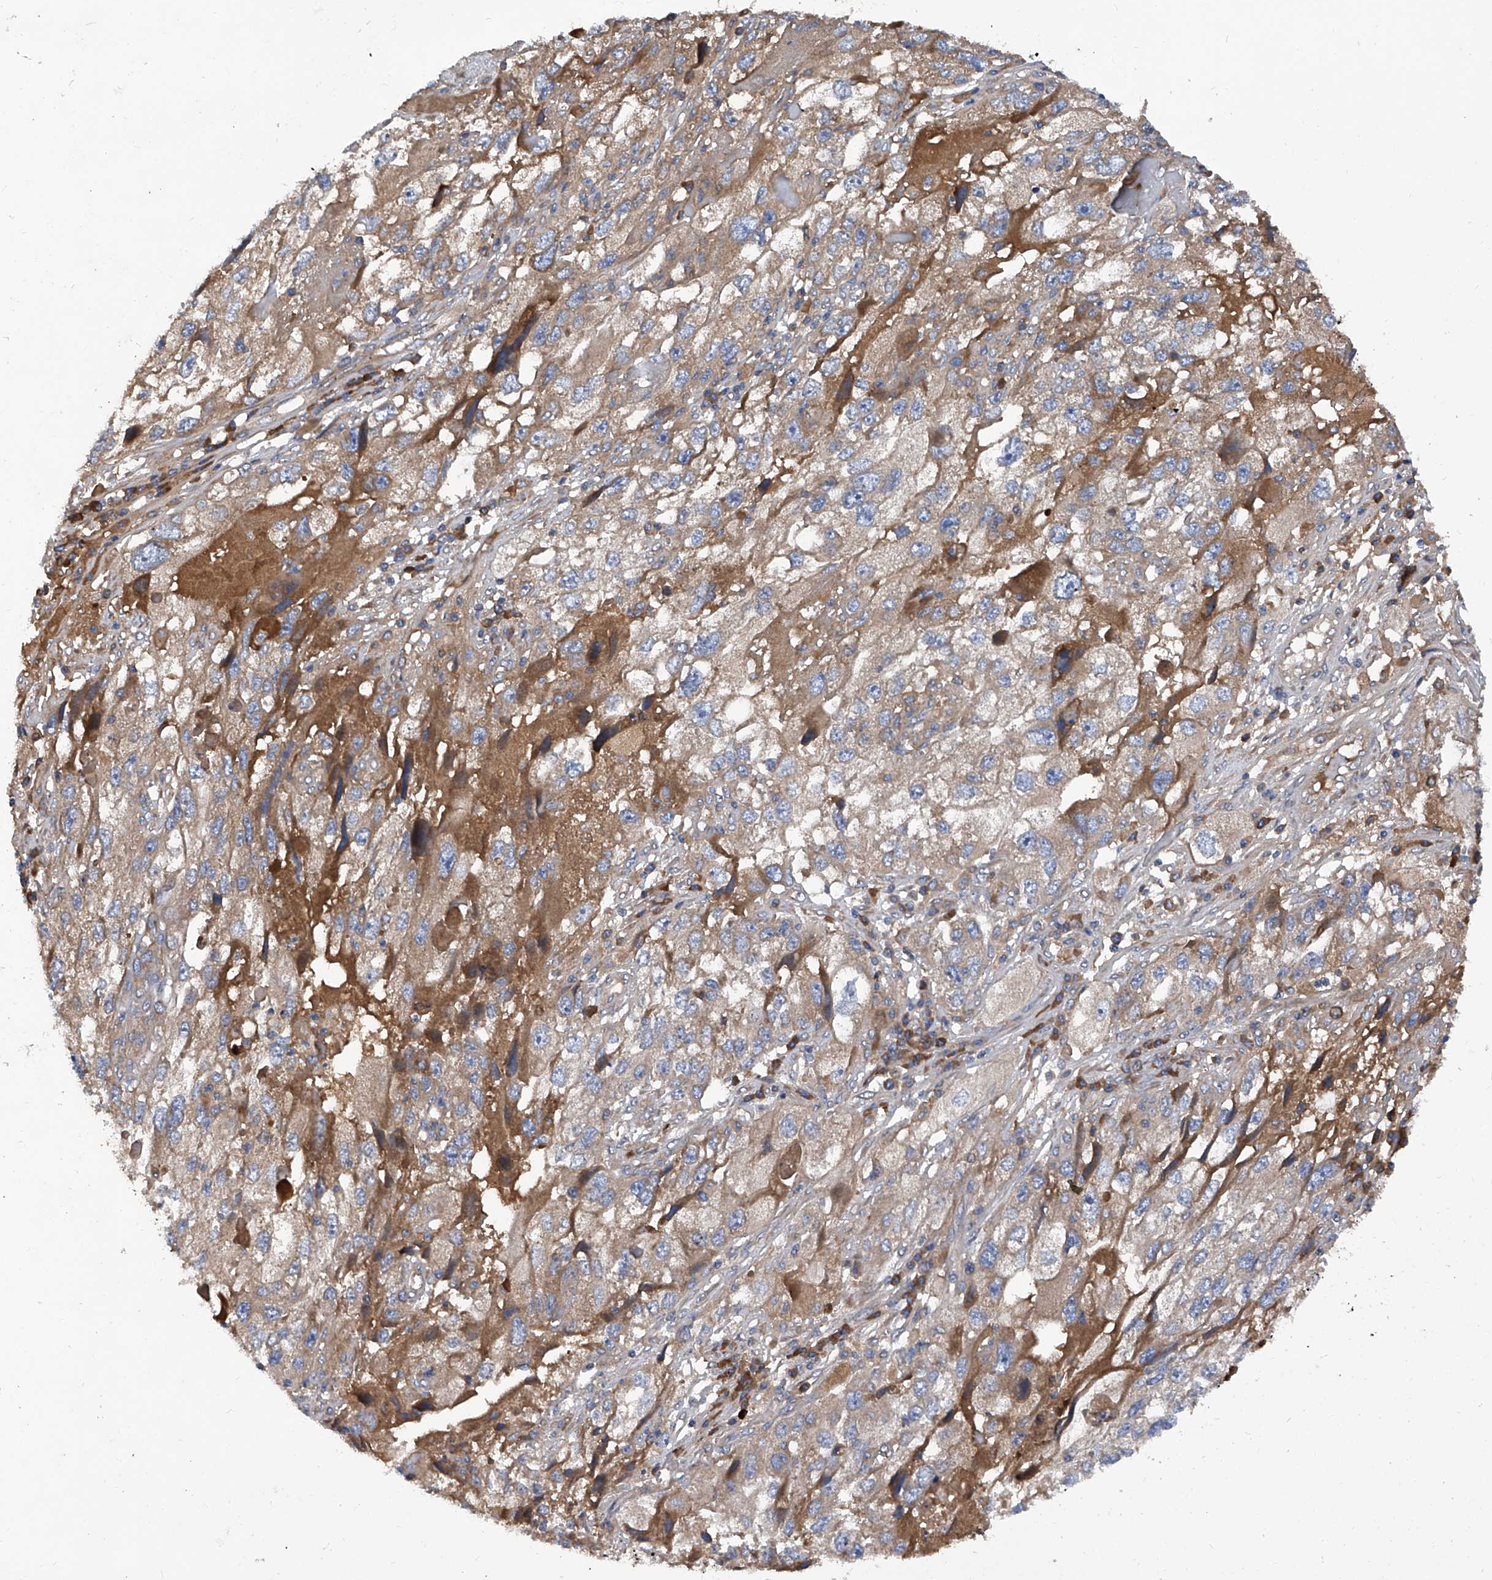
{"staining": {"intensity": "moderate", "quantity": "<25%", "location": "cytoplasmic/membranous"}, "tissue": "endometrial cancer", "cell_type": "Tumor cells", "image_type": "cancer", "snomed": [{"axis": "morphology", "description": "Adenocarcinoma, NOS"}, {"axis": "topography", "description": "Endometrium"}], "caption": "There is low levels of moderate cytoplasmic/membranous staining in tumor cells of endometrial cancer (adenocarcinoma), as demonstrated by immunohistochemical staining (brown color).", "gene": "ASCC3", "patient": {"sex": "female", "age": 49}}